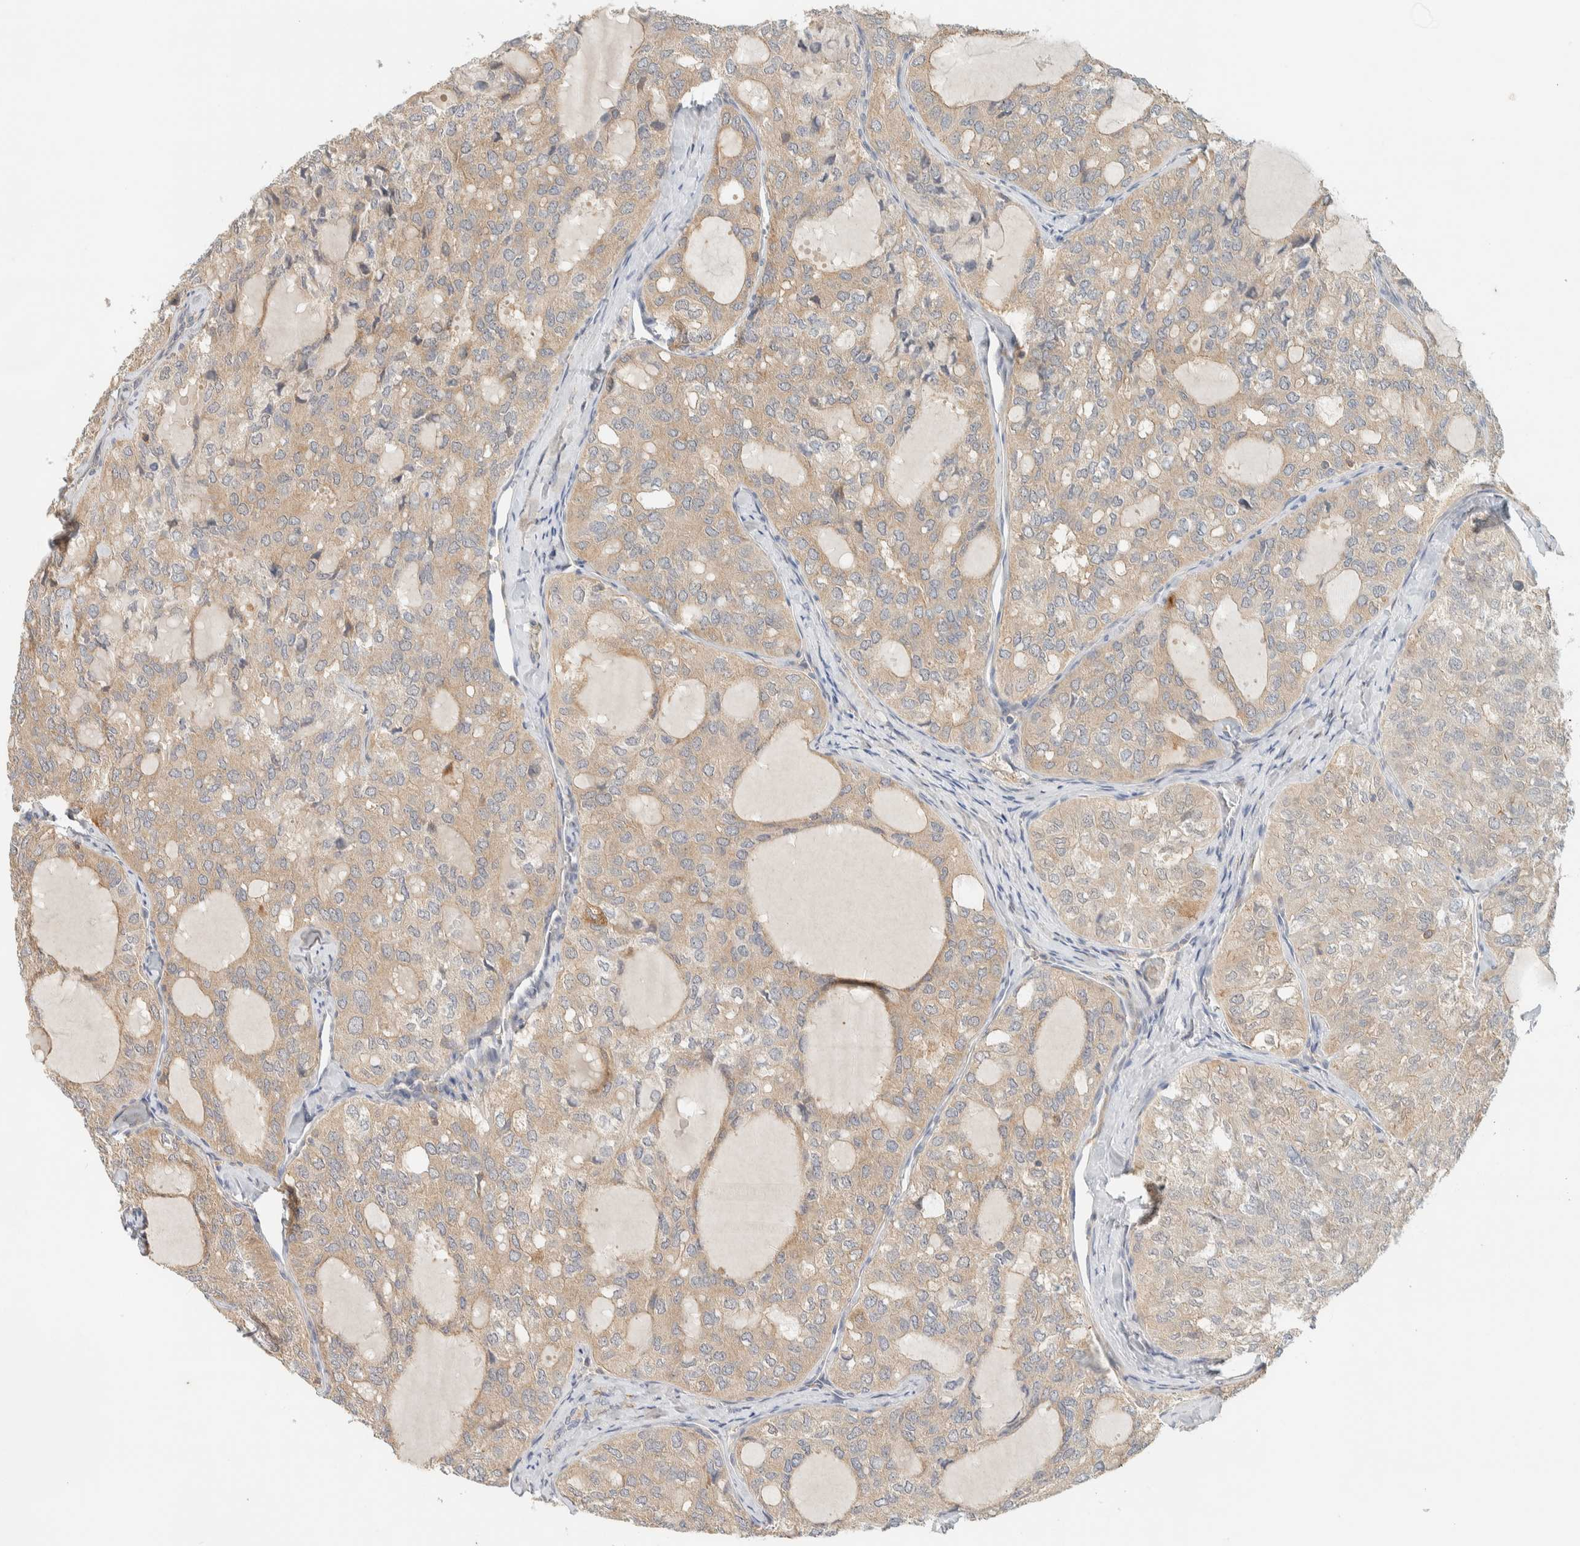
{"staining": {"intensity": "weak", "quantity": ">75%", "location": "cytoplasmic/membranous"}, "tissue": "thyroid cancer", "cell_type": "Tumor cells", "image_type": "cancer", "snomed": [{"axis": "morphology", "description": "Follicular adenoma carcinoma, NOS"}, {"axis": "topography", "description": "Thyroid gland"}], "caption": "Follicular adenoma carcinoma (thyroid) stained for a protein (brown) demonstrates weak cytoplasmic/membranous positive staining in approximately >75% of tumor cells.", "gene": "RAB11FIP1", "patient": {"sex": "male", "age": 75}}